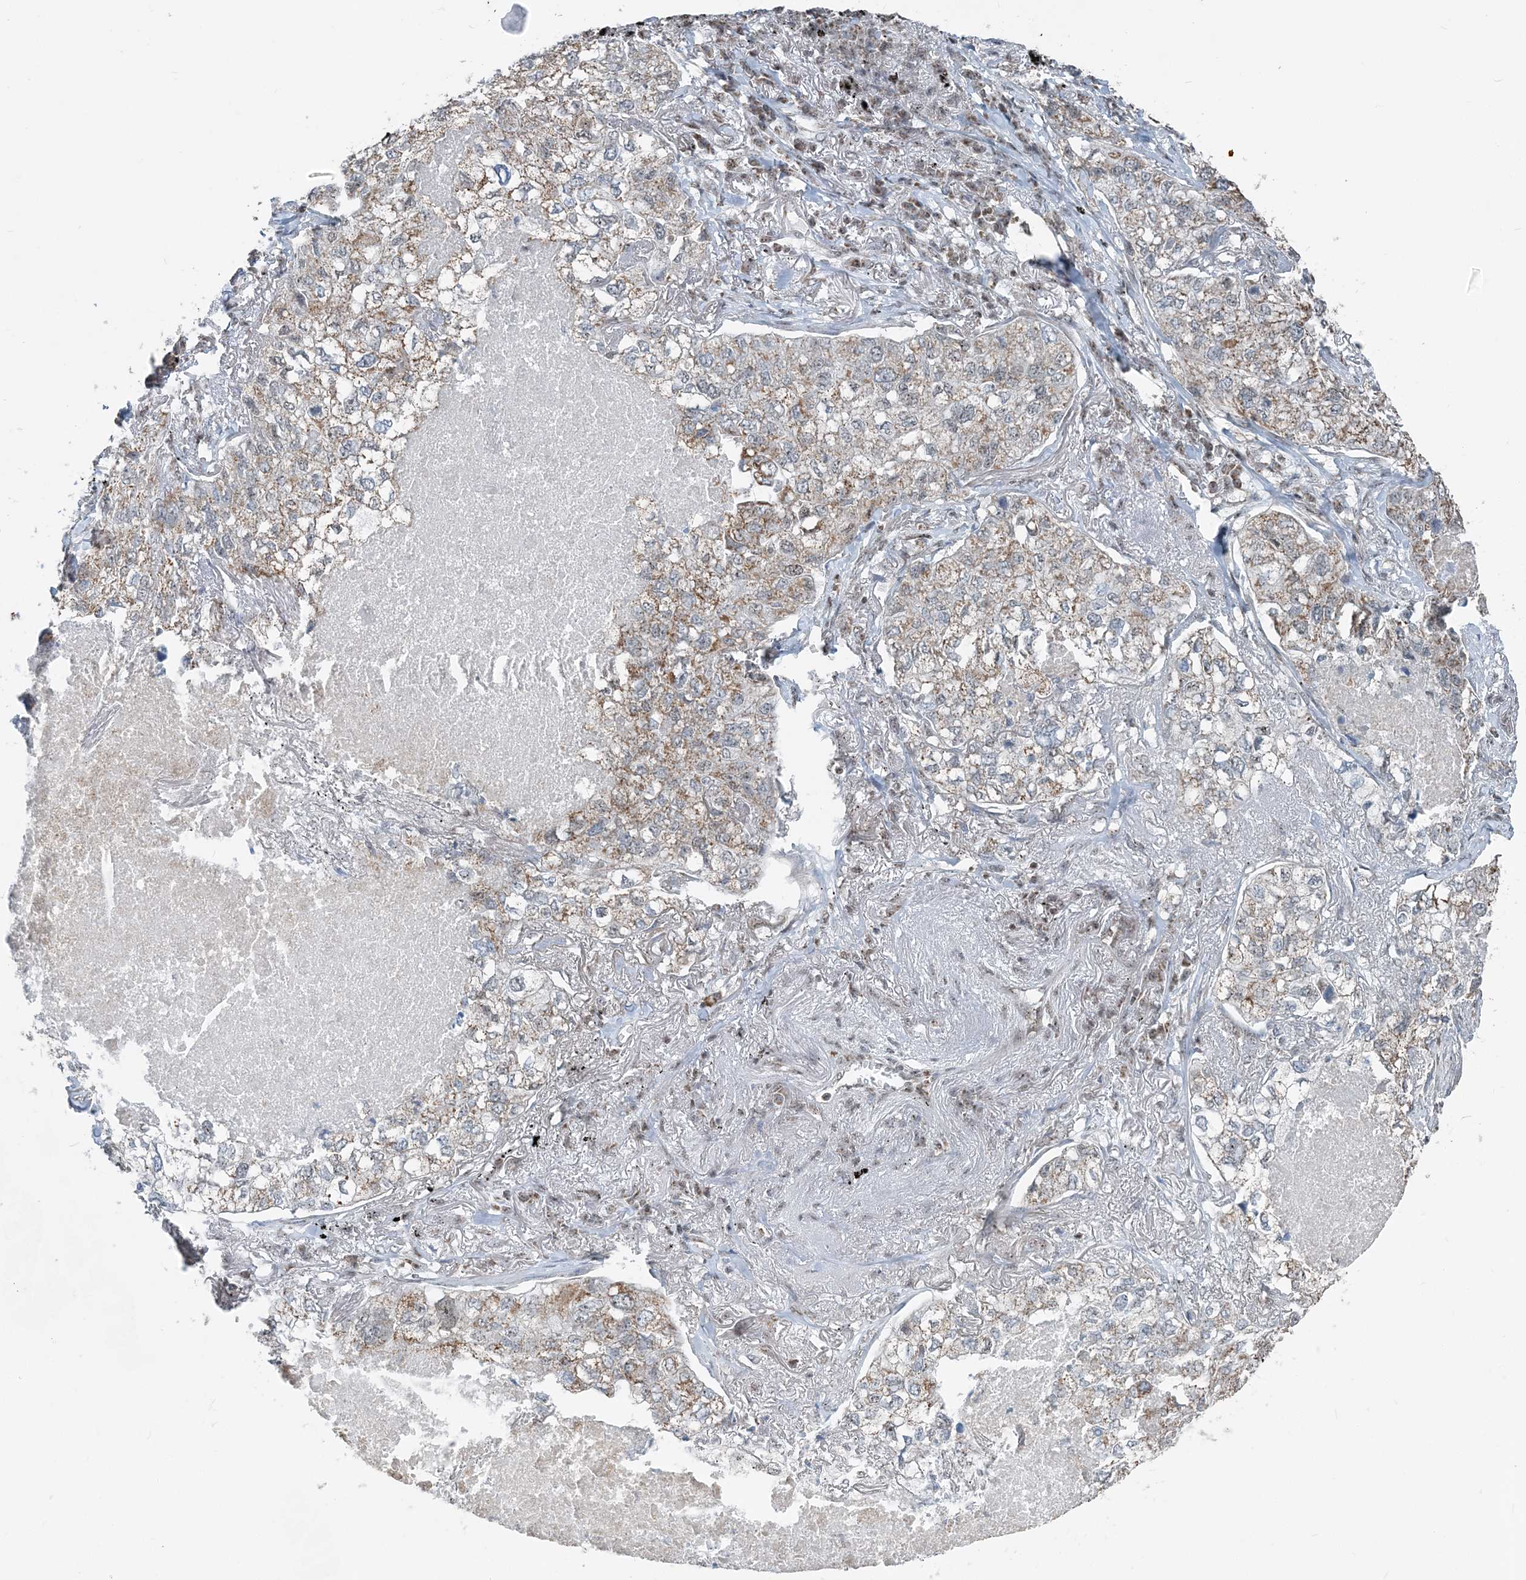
{"staining": {"intensity": "moderate", "quantity": ">75%", "location": "cytoplasmic/membranous"}, "tissue": "lung cancer", "cell_type": "Tumor cells", "image_type": "cancer", "snomed": [{"axis": "morphology", "description": "Adenocarcinoma, NOS"}, {"axis": "topography", "description": "Lung"}], "caption": "Moderate cytoplasmic/membranous protein staining is seen in approximately >75% of tumor cells in adenocarcinoma (lung). (DAB (3,3'-diaminobenzidine) = brown stain, brightfield microscopy at high magnification).", "gene": "SUCLG1", "patient": {"sex": "male", "age": 65}}